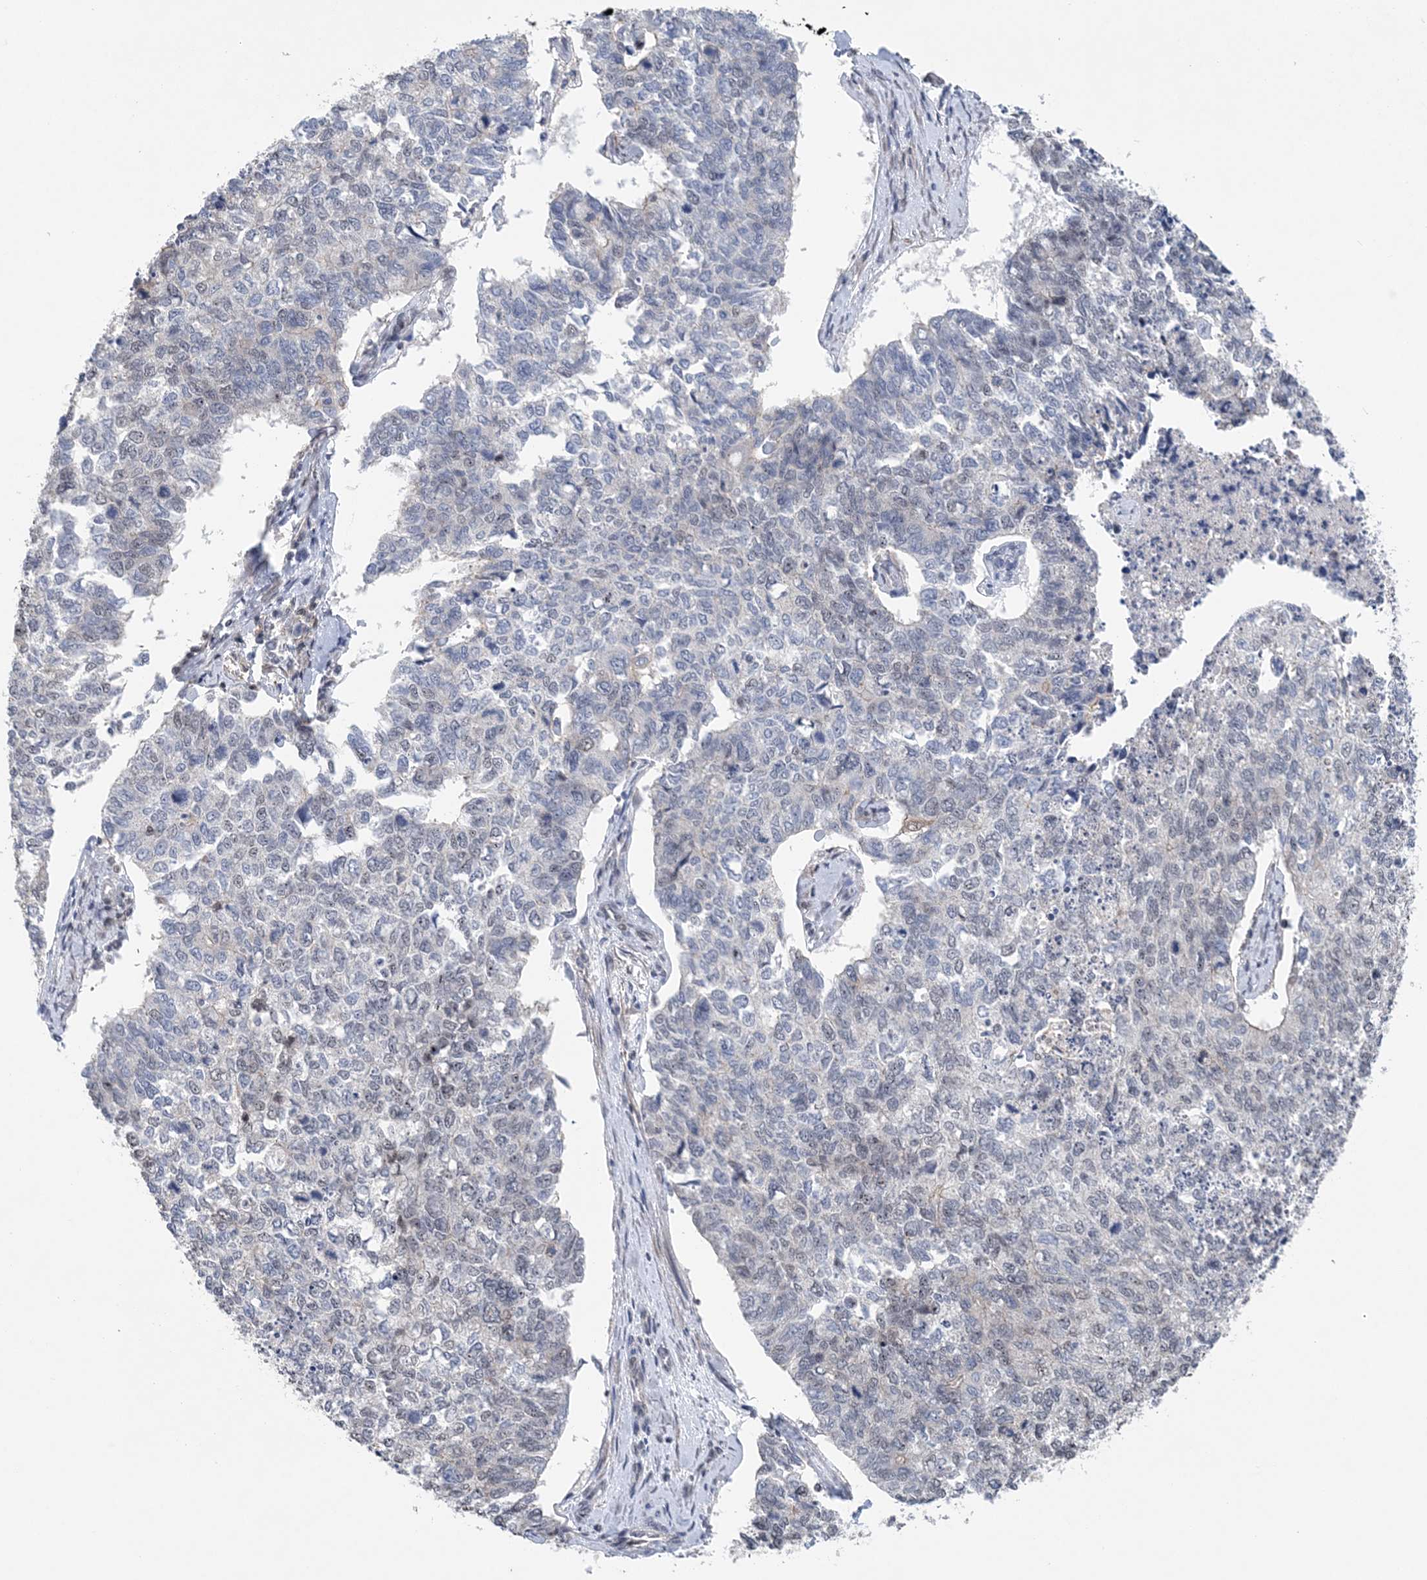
{"staining": {"intensity": "negative", "quantity": "none", "location": "none"}, "tissue": "cervical cancer", "cell_type": "Tumor cells", "image_type": "cancer", "snomed": [{"axis": "morphology", "description": "Squamous cell carcinoma, NOS"}, {"axis": "topography", "description": "Cervix"}], "caption": "This is an IHC histopathology image of cervical cancer. There is no staining in tumor cells.", "gene": "CCDC152", "patient": {"sex": "female", "age": 63}}